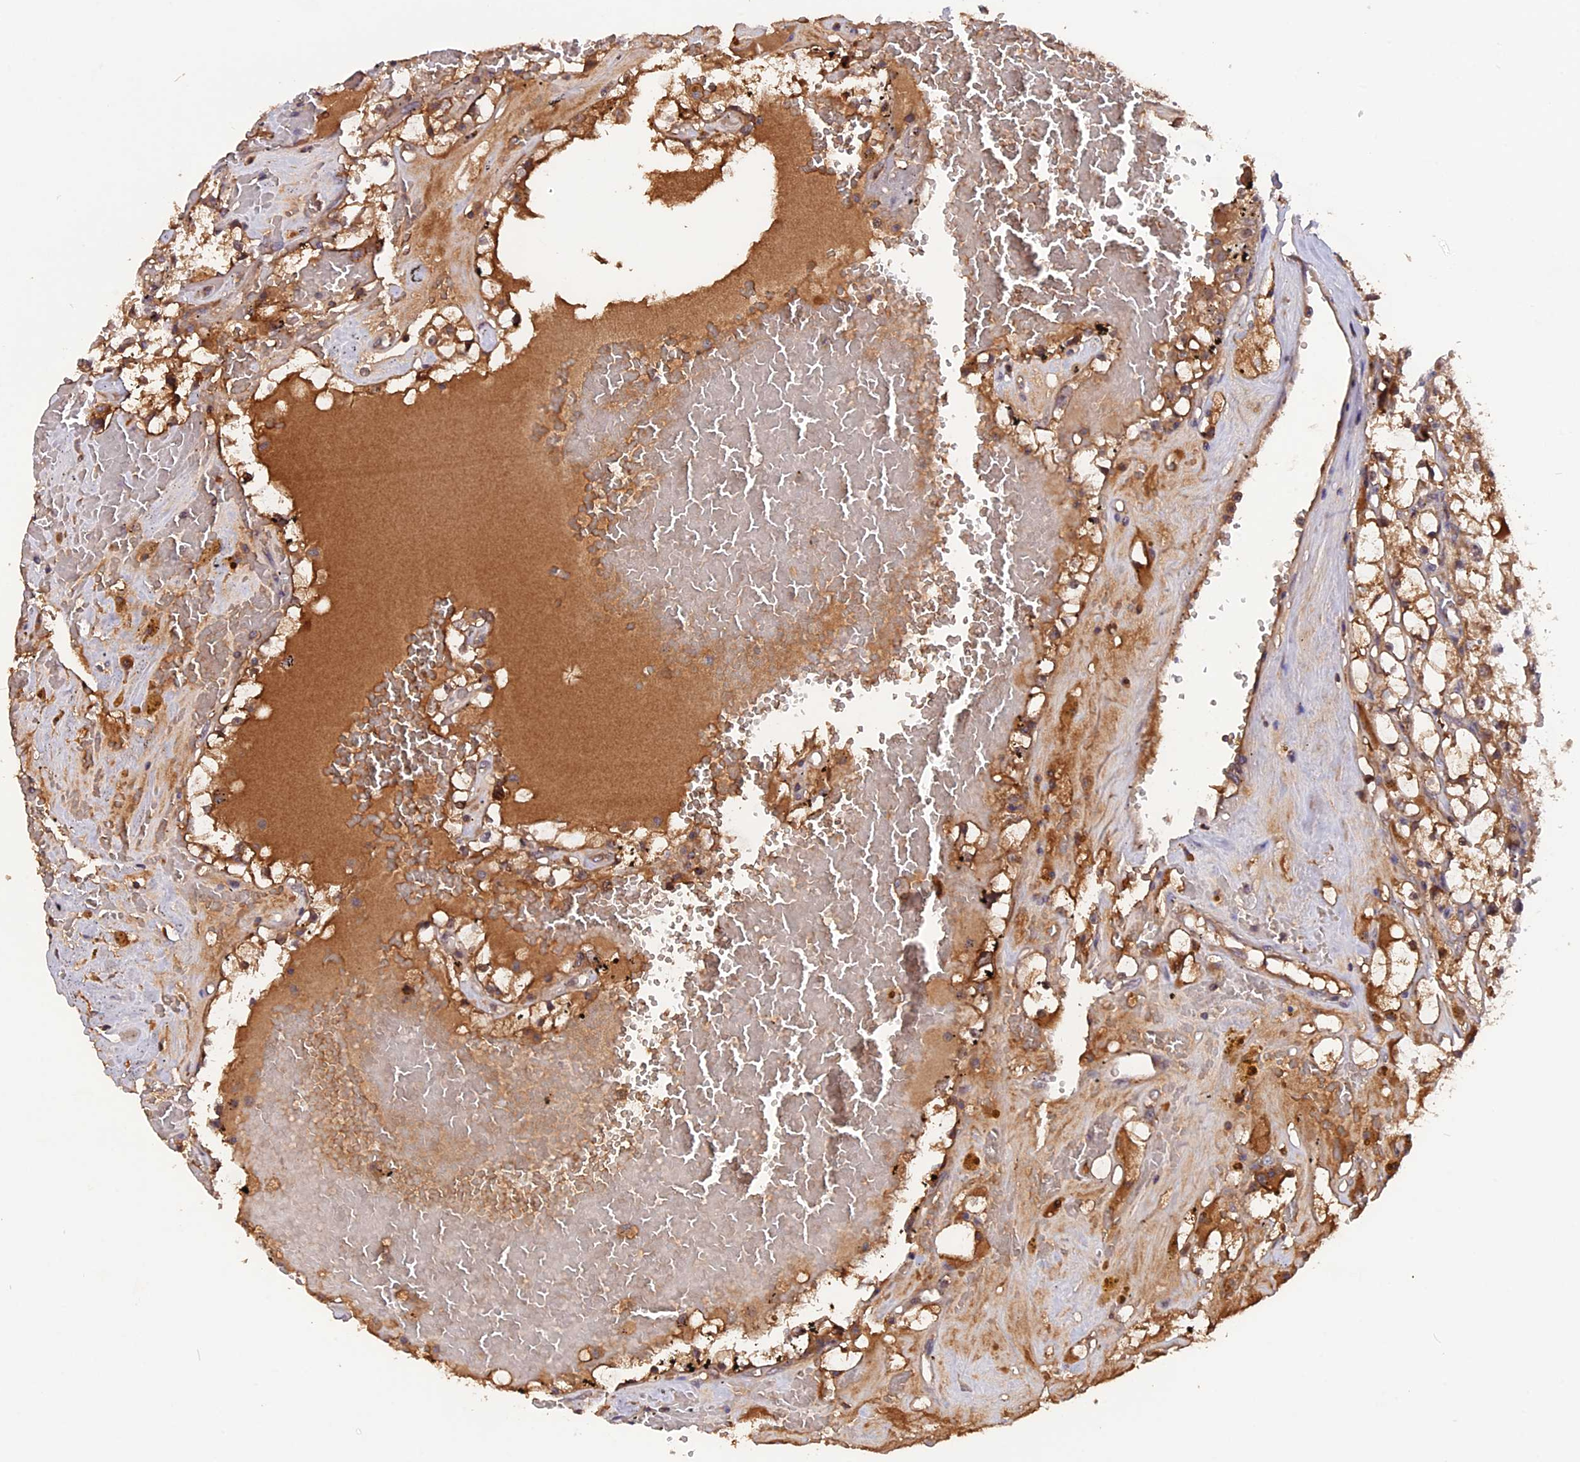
{"staining": {"intensity": "moderate", "quantity": ">75%", "location": "cytoplasmic/membranous"}, "tissue": "renal cancer", "cell_type": "Tumor cells", "image_type": "cancer", "snomed": [{"axis": "morphology", "description": "Adenocarcinoma, NOS"}, {"axis": "topography", "description": "Kidney"}], "caption": "A medium amount of moderate cytoplasmic/membranous positivity is appreciated in about >75% of tumor cells in renal cancer (adenocarcinoma) tissue.", "gene": "MARK4", "patient": {"sex": "male", "age": 56}}